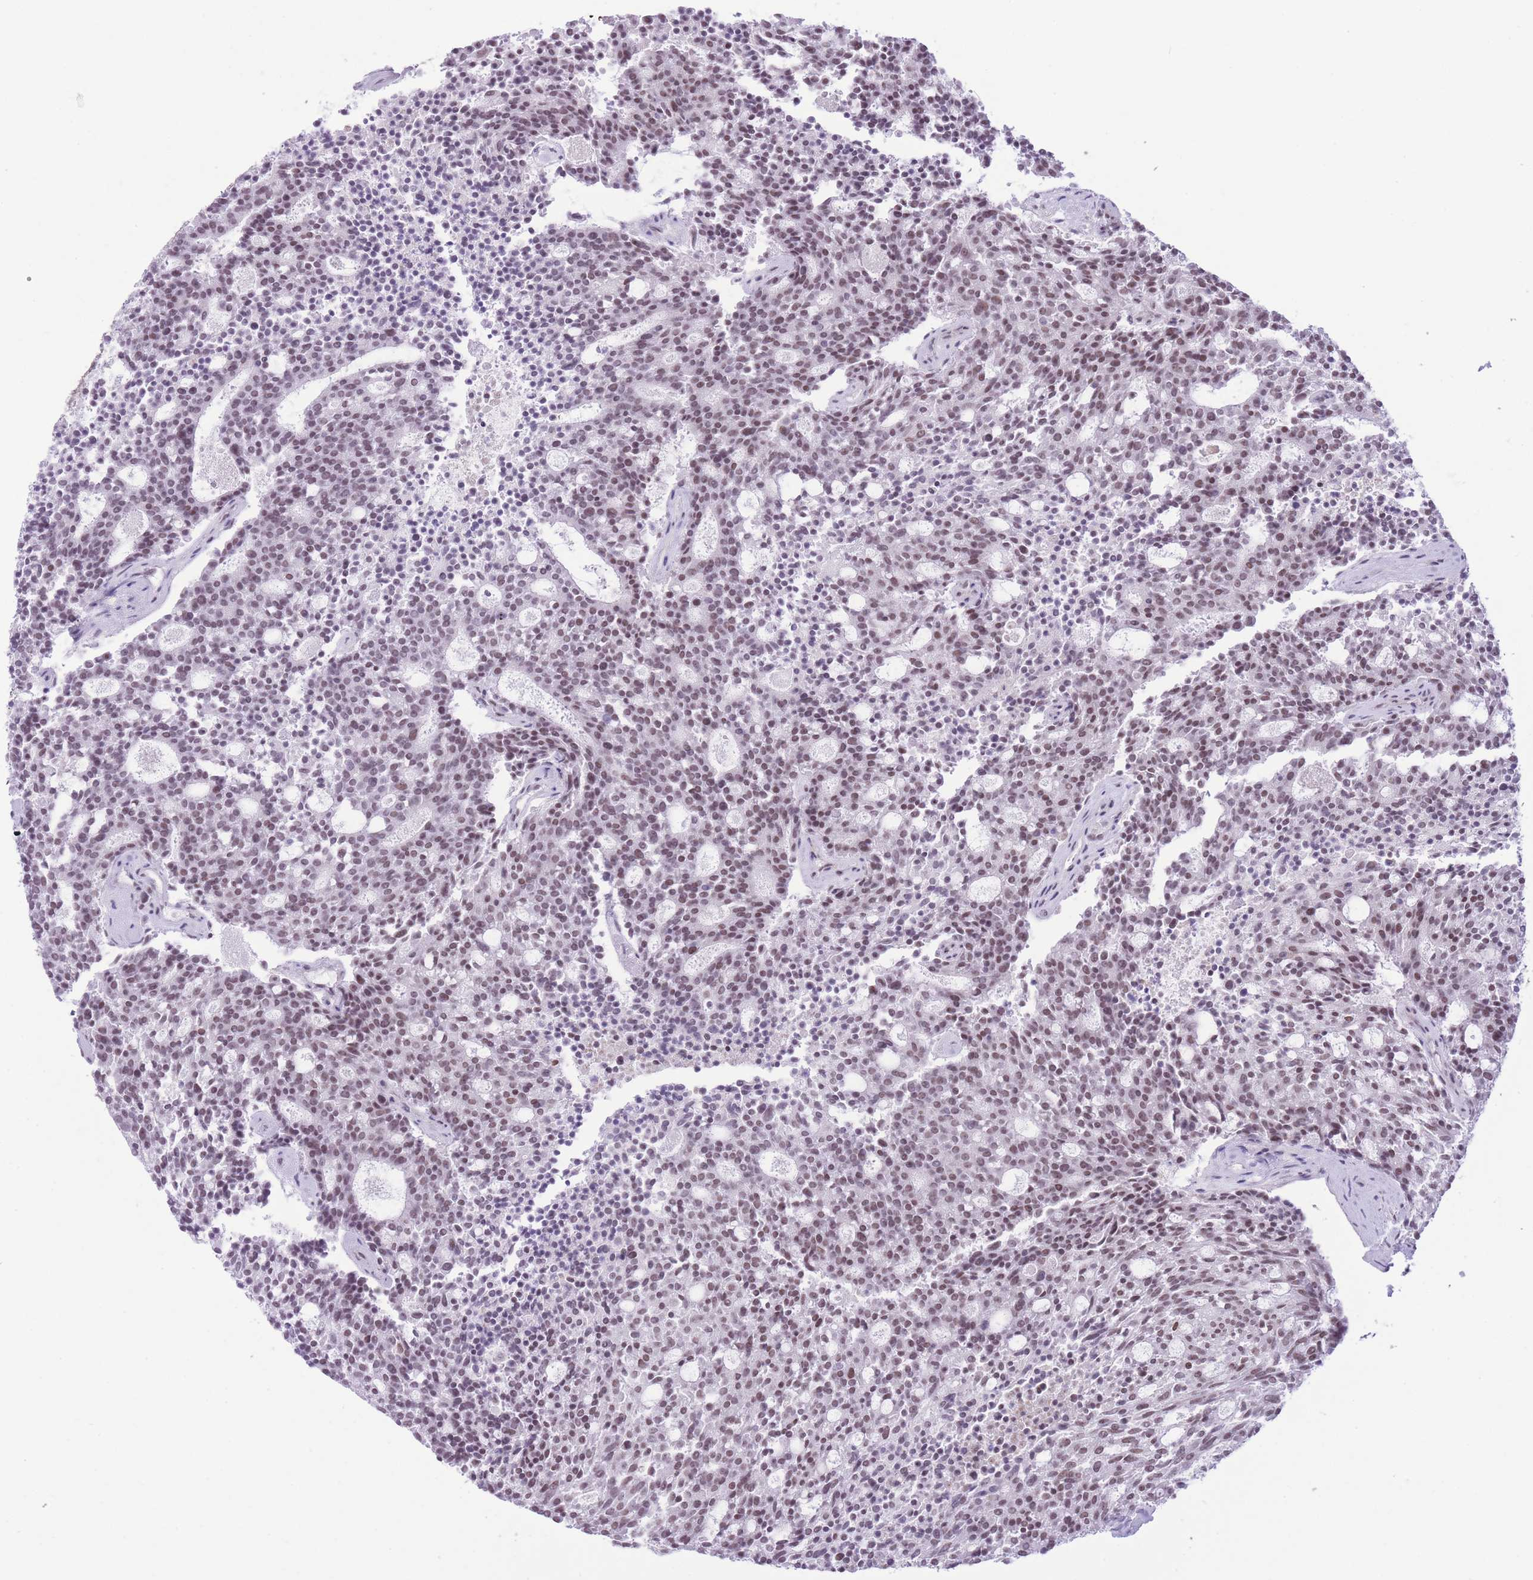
{"staining": {"intensity": "moderate", "quantity": ">75%", "location": "nuclear"}, "tissue": "carcinoid", "cell_type": "Tumor cells", "image_type": "cancer", "snomed": [{"axis": "morphology", "description": "Carcinoid, malignant, NOS"}, {"axis": "topography", "description": "Pancreas"}], "caption": "The micrograph shows a brown stain indicating the presence of a protein in the nuclear of tumor cells in malignant carcinoid.", "gene": "ZBED5", "patient": {"sex": "female", "age": 54}}